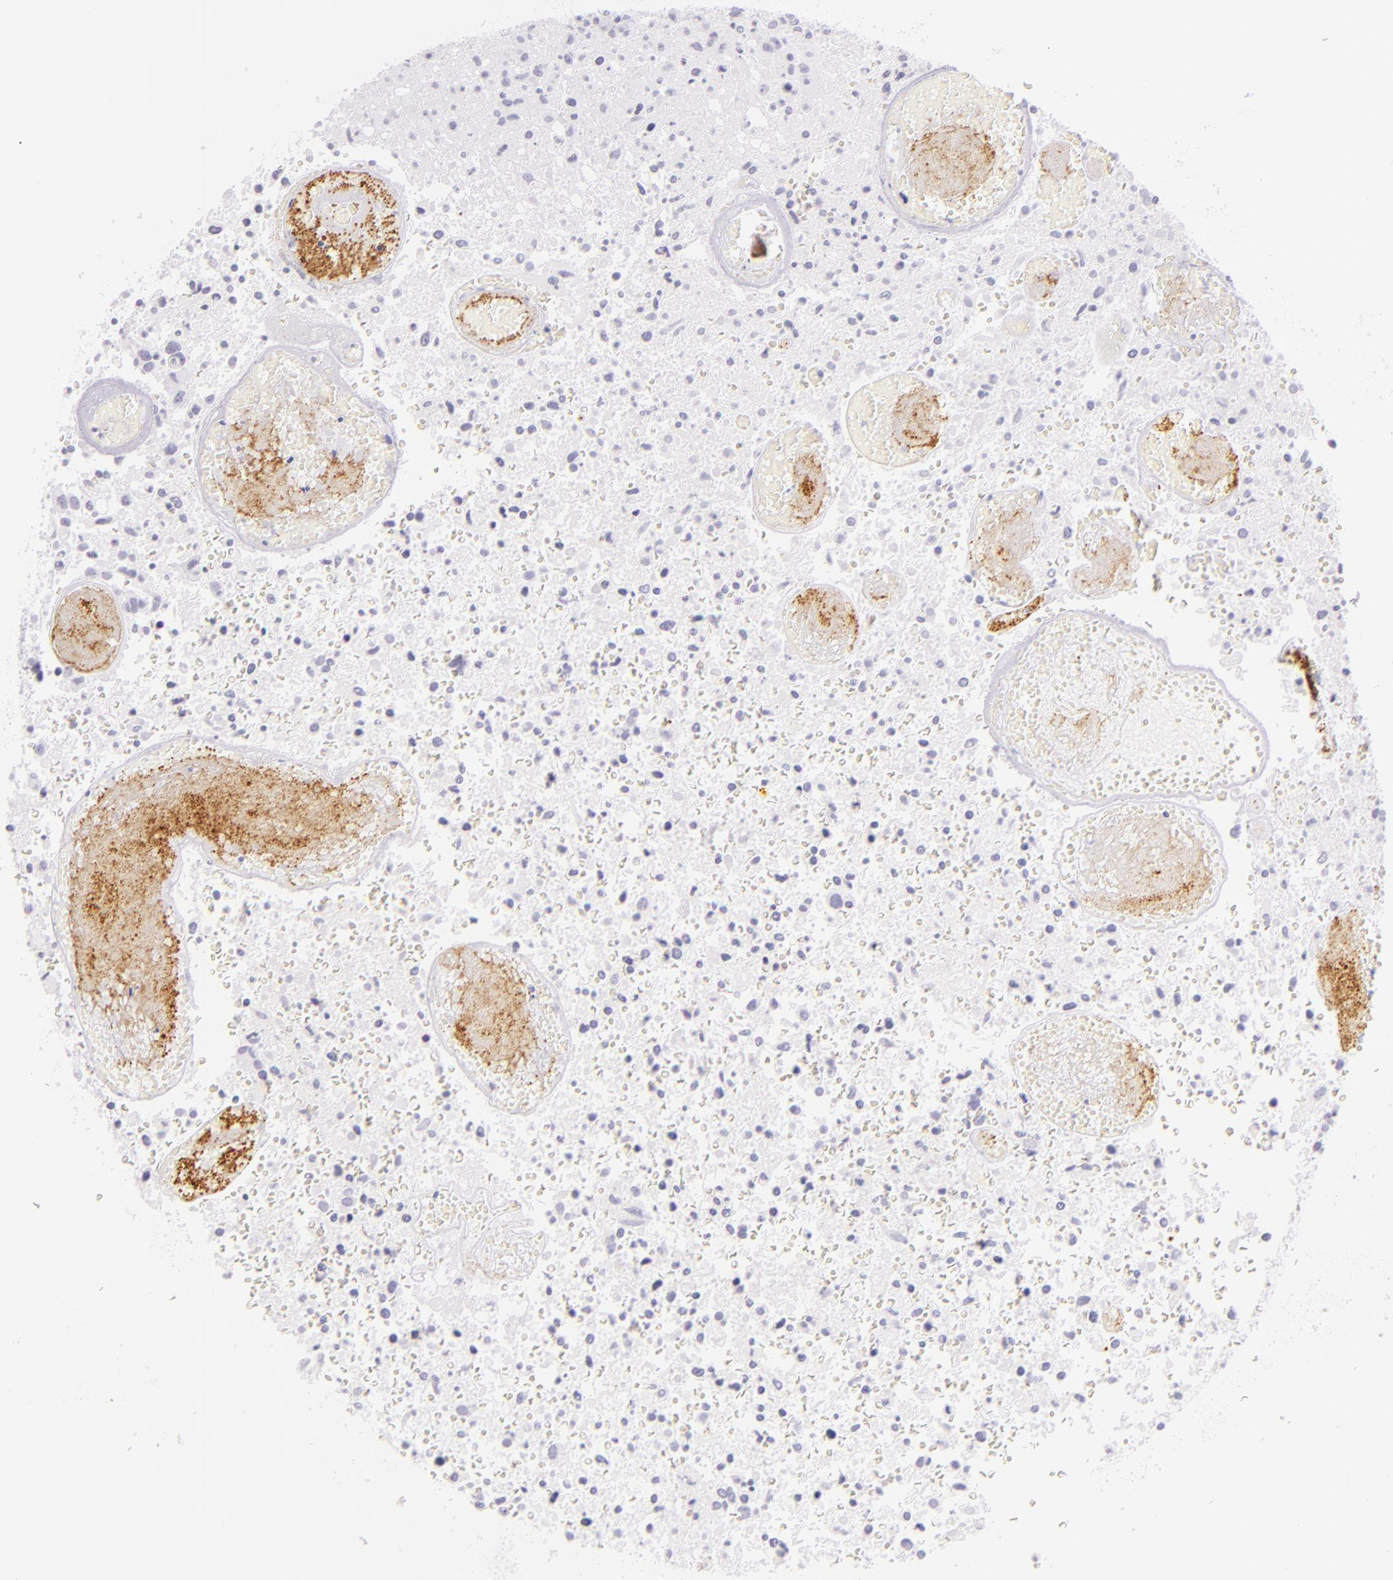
{"staining": {"intensity": "negative", "quantity": "none", "location": "none"}, "tissue": "glioma", "cell_type": "Tumor cells", "image_type": "cancer", "snomed": [{"axis": "morphology", "description": "Glioma, malignant, High grade"}, {"axis": "topography", "description": "Brain"}], "caption": "A high-resolution photomicrograph shows IHC staining of malignant glioma (high-grade), which demonstrates no significant staining in tumor cells.", "gene": "SELP", "patient": {"sex": "male", "age": 72}}